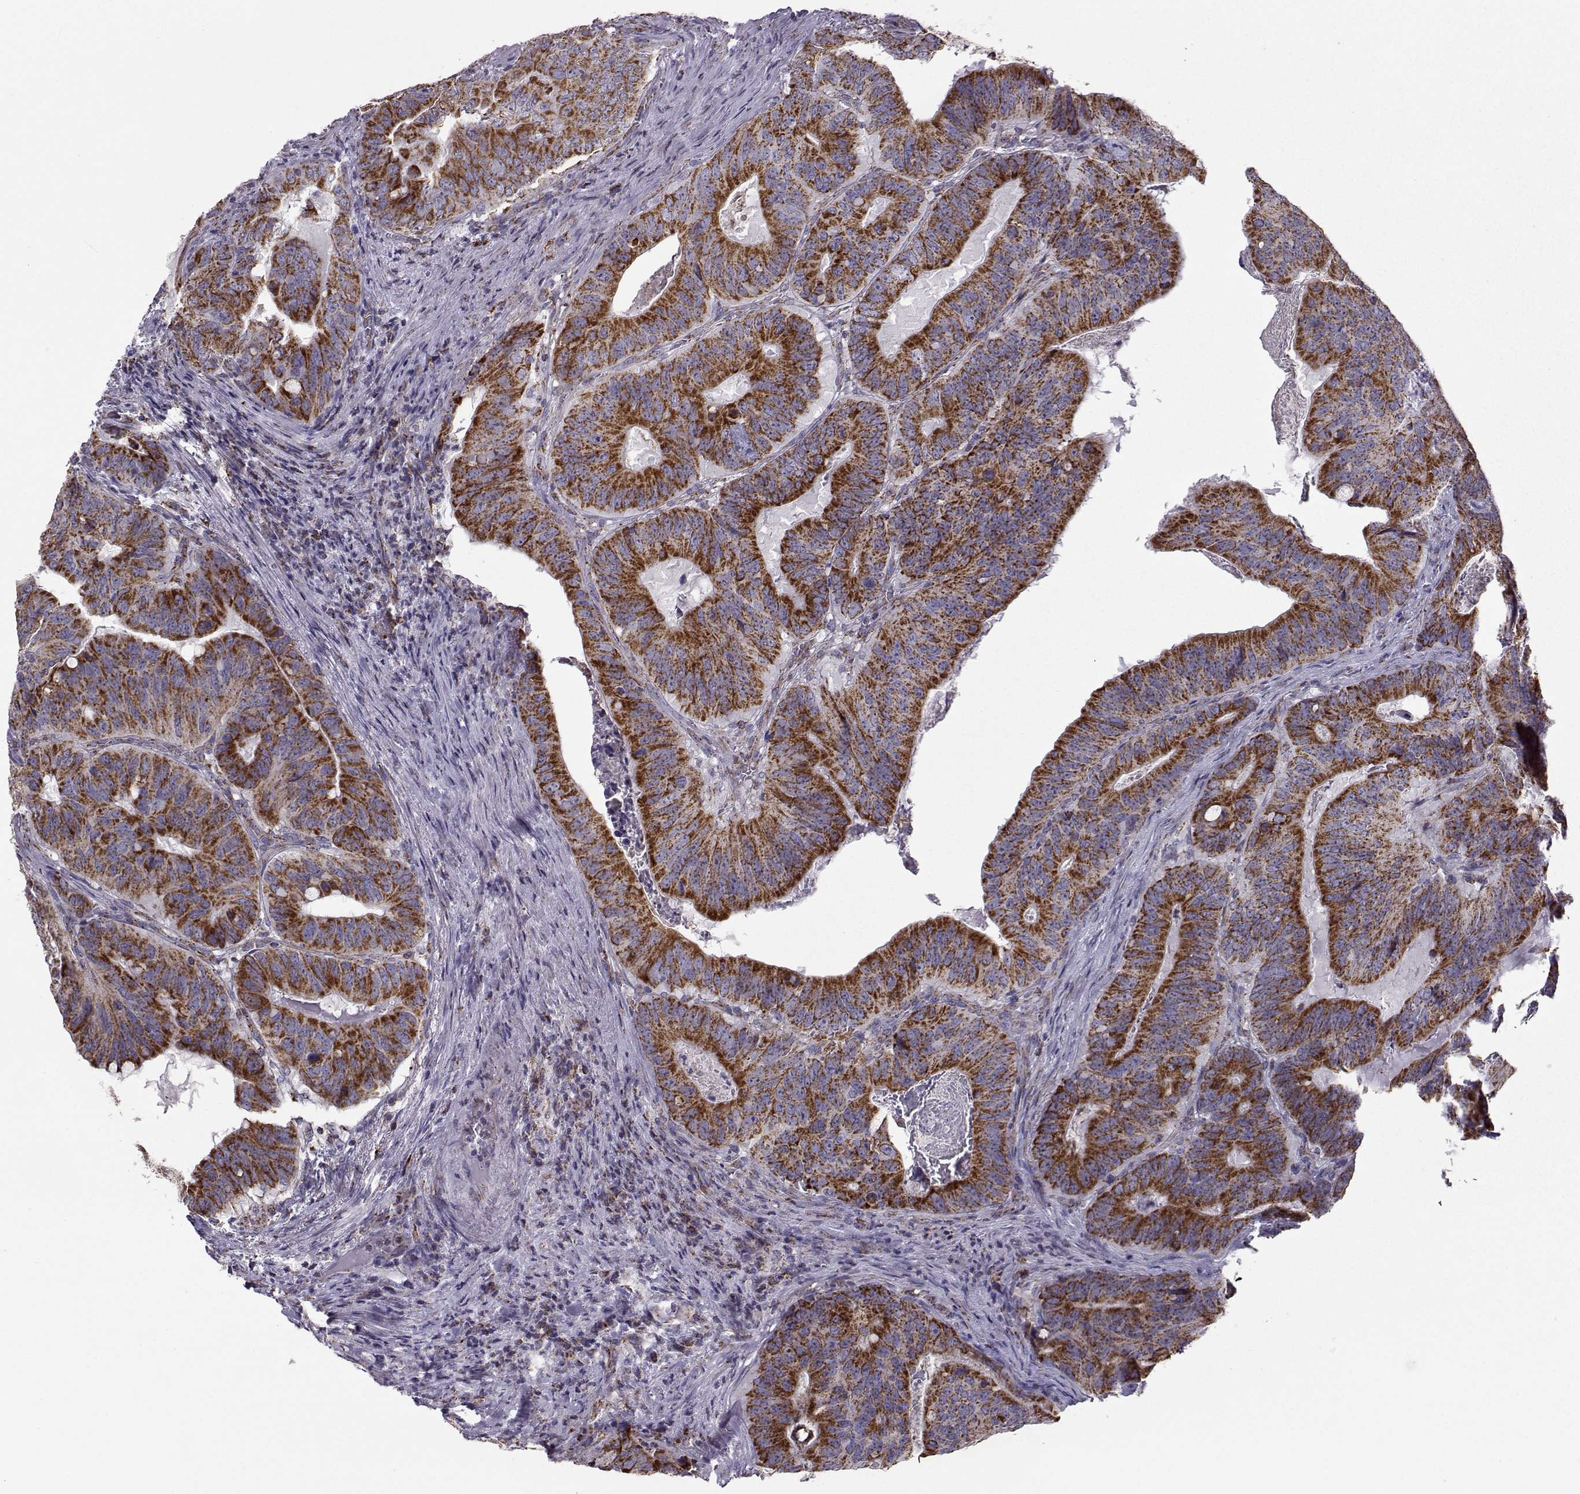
{"staining": {"intensity": "strong", "quantity": ">75%", "location": "cytoplasmic/membranous"}, "tissue": "colorectal cancer", "cell_type": "Tumor cells", "image_type": "cancer", "snomed": [{"axis": "morphology", "description": "Adenocarcinoma, NOS"}, {"axis": "topography", "description": "Colon"}], "caption": "DAB (3,3'-diaminobenzidine) immunohistochemical staining of human adenocarcinoma (colorectal) exhibits strong cytoplasmic/membranous protein expression in approximately >75% of tumor cells. (DAB (3,3'-diaminobenzidine) IHC with brightfield microscopy, high magnification).", "gene": "NECAB3", "patient": {"sex": "male", "age": 79}}